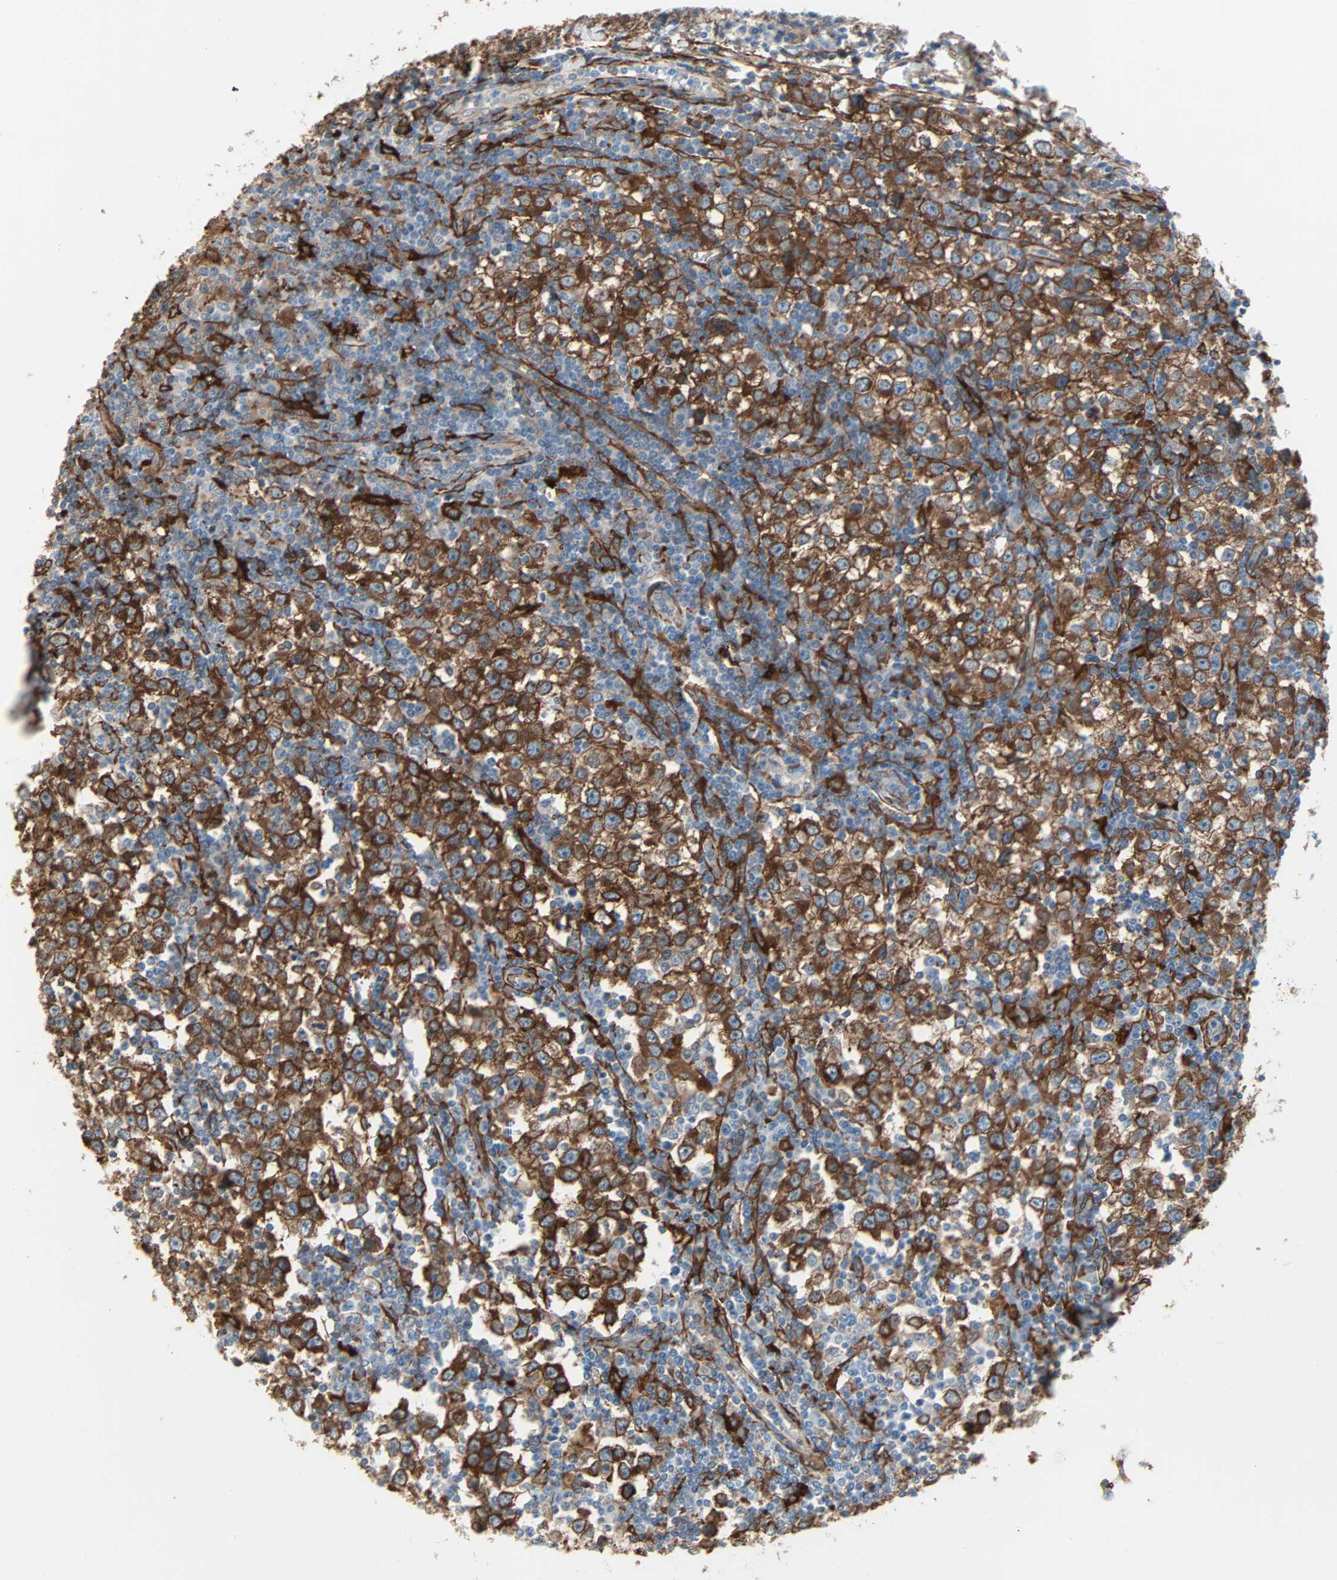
{"staining": {"intensity": "strong", "quantity": ">75%", "location": "cytoplasmic/membranous"}, "tissue": "testis cancer", "cell_type": "Tumor cells", "image_type": "cancer", "snomed": [{"axis": "morphology", "description": "Seminoma, NOS"}, {"axis": "topography", "description": "Testis"}], "caption": "Seminoma (testis) stained with DAB (3,3'-diaminobenzidine) immunohistochemistry (IHC) exhibits high levels of strong cytoplasmic/membranous expression in approximately >75% of tumor cells.", "gene": "EPB41L2", "patient": {"sex": "male", "age": 65}}